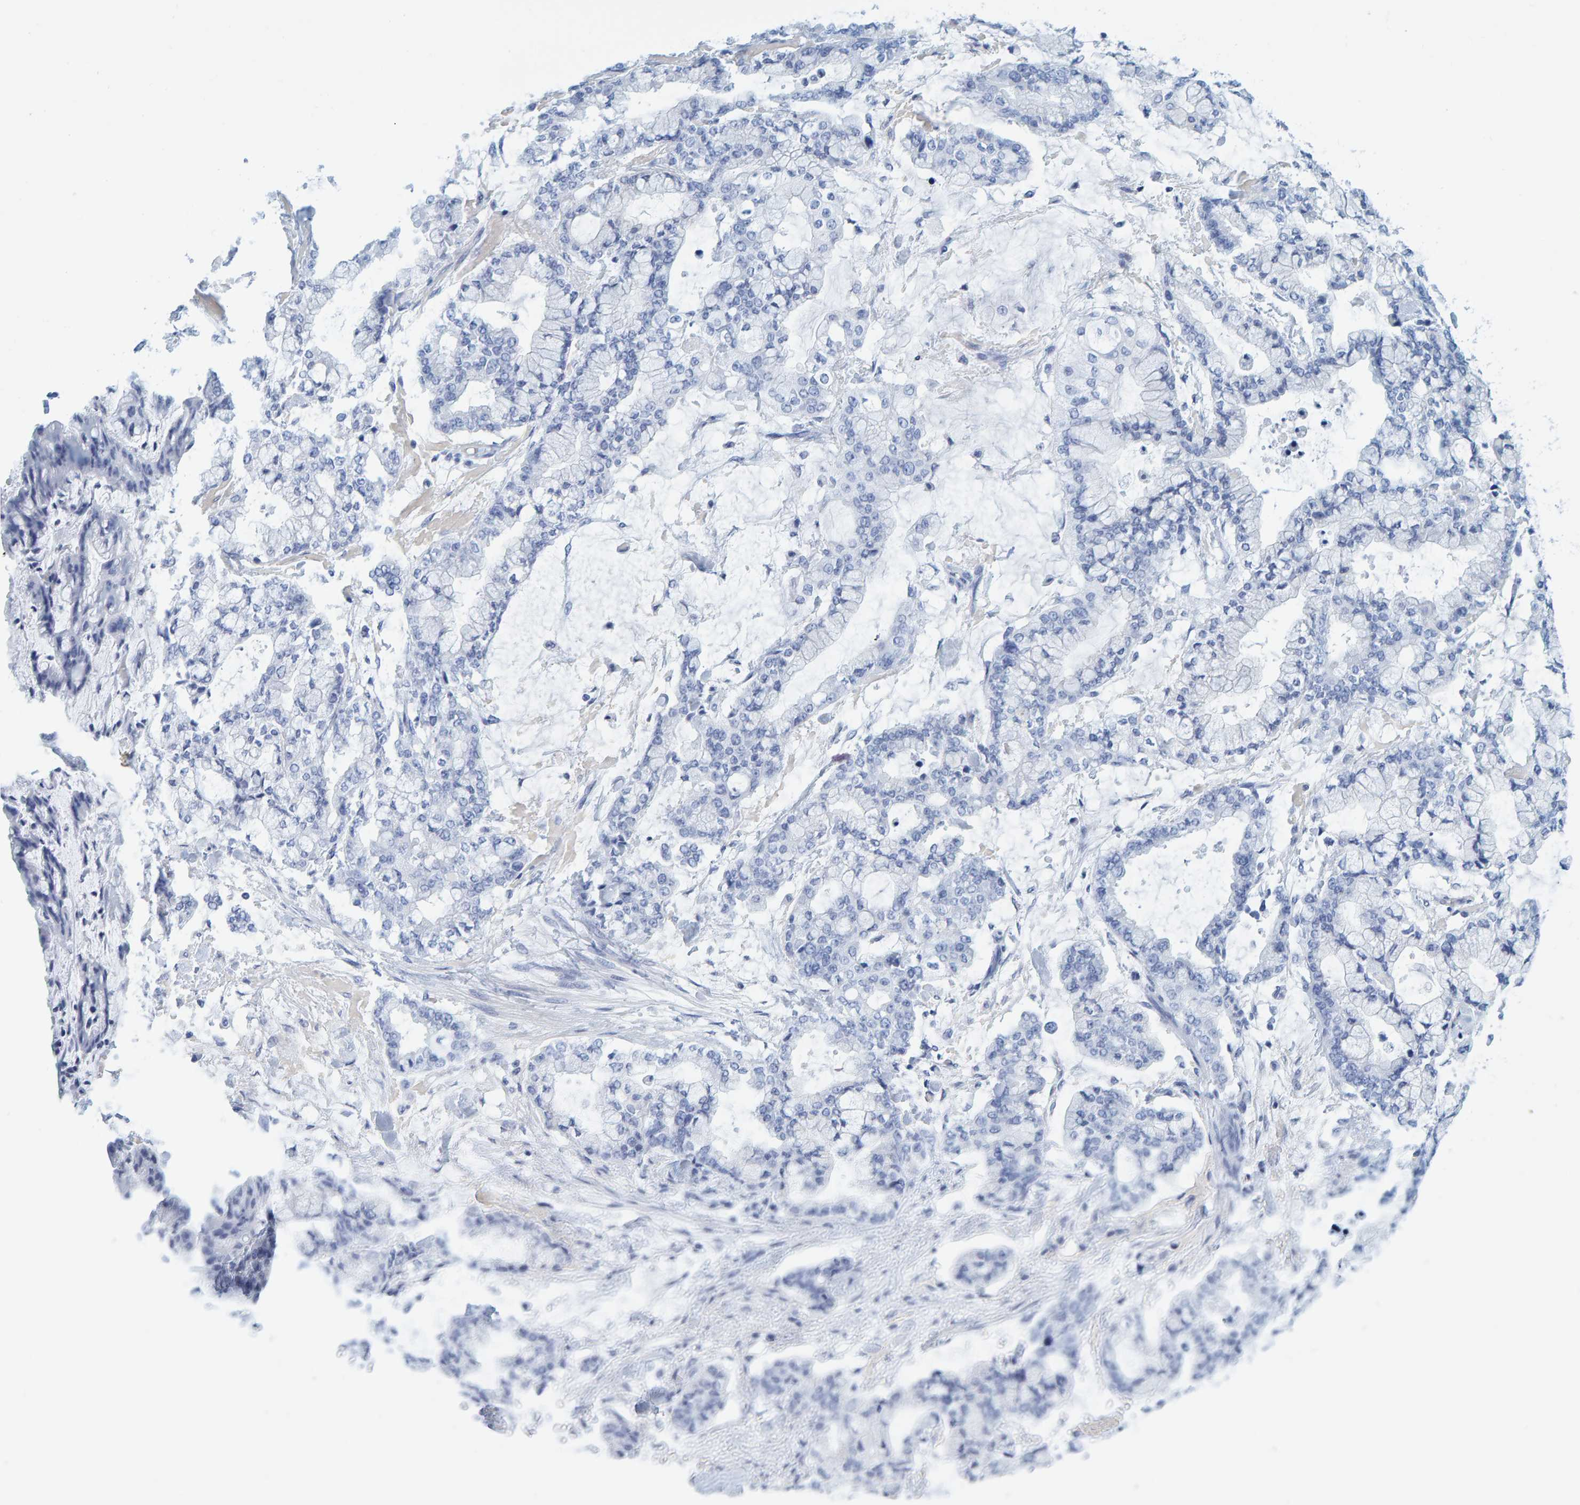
{"staining": {"intensity": "negative", "quantity": "none", "location": "none"}, "tissue": "stomach cancer", "cell_type": "Tumor cells", "image_type": "cancer", "snomed": [{"axis": "morphology", "description": "Normal tissue, NOS"}, {"axis": "morphology", "description": "Adenocarcinoma, NOS"}, {"axis": "topography", "description": "Stomach, upper"}, {"axis": "topography", "description": "Stomach"}], "caption": "The image displays no significant positivity in tumor cells of stomach adenocarcinoma.", "gene": "SFTPC", "patient": {"sex": "male", "age": 76}}